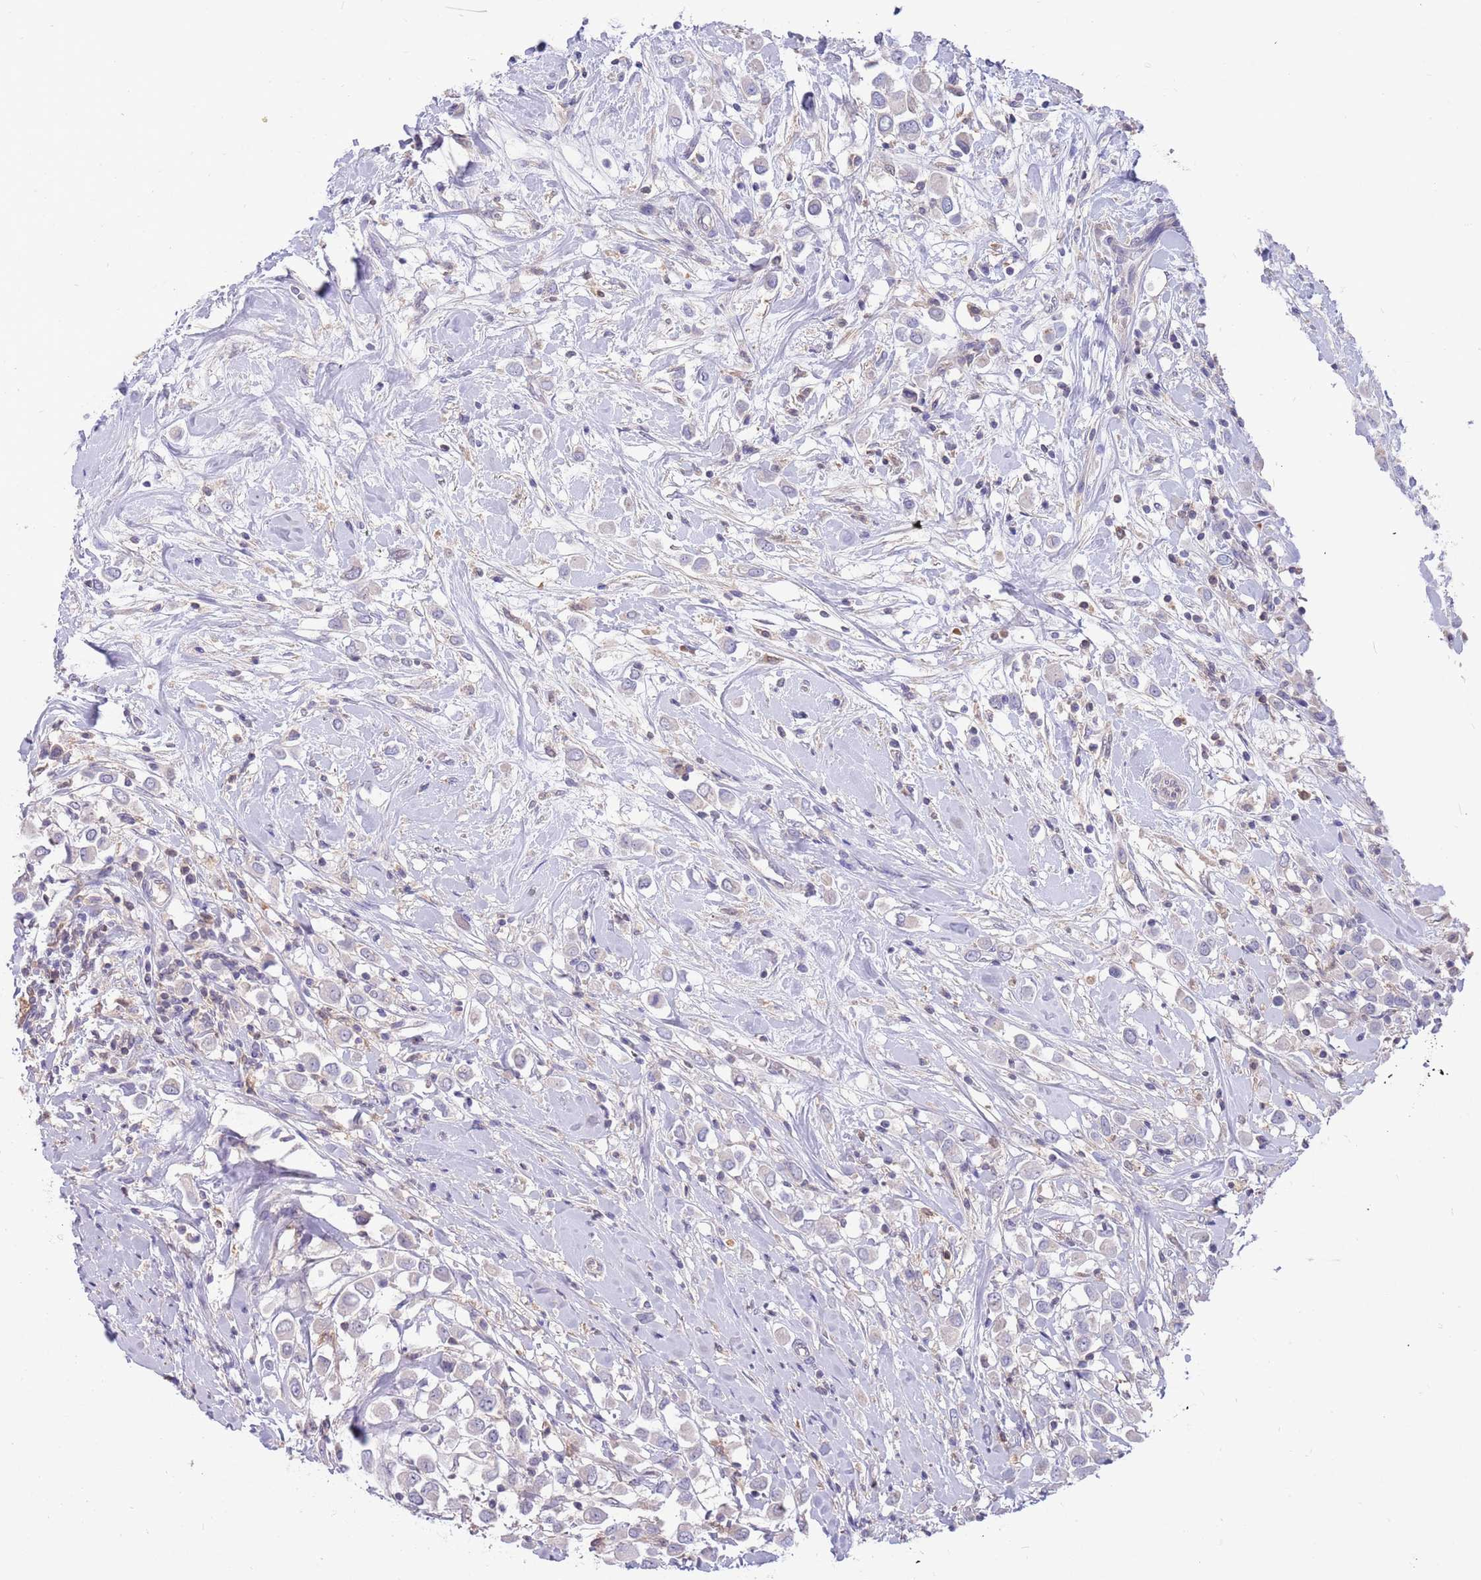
{"staining": {"intensity": "negative", "quantity": "none", "location": "none"}, "tissue": "breast cancer", "cell_type": "Tumor cells", "image_type": "cancer", "snomed": [{"axis": "morphology", "description": "Duct carcinoma"}, {"axis": "topography", "description": "Breast"}], "caption": "Histopathology image shows no significant protein positivity in tumor cells of breast cancer (infiltrating ductal carcinoma). (IHC, brightfield microscopy, high magnification).", "gene": "AP5S1", "patient": {"sex": "female", "age": 61}}